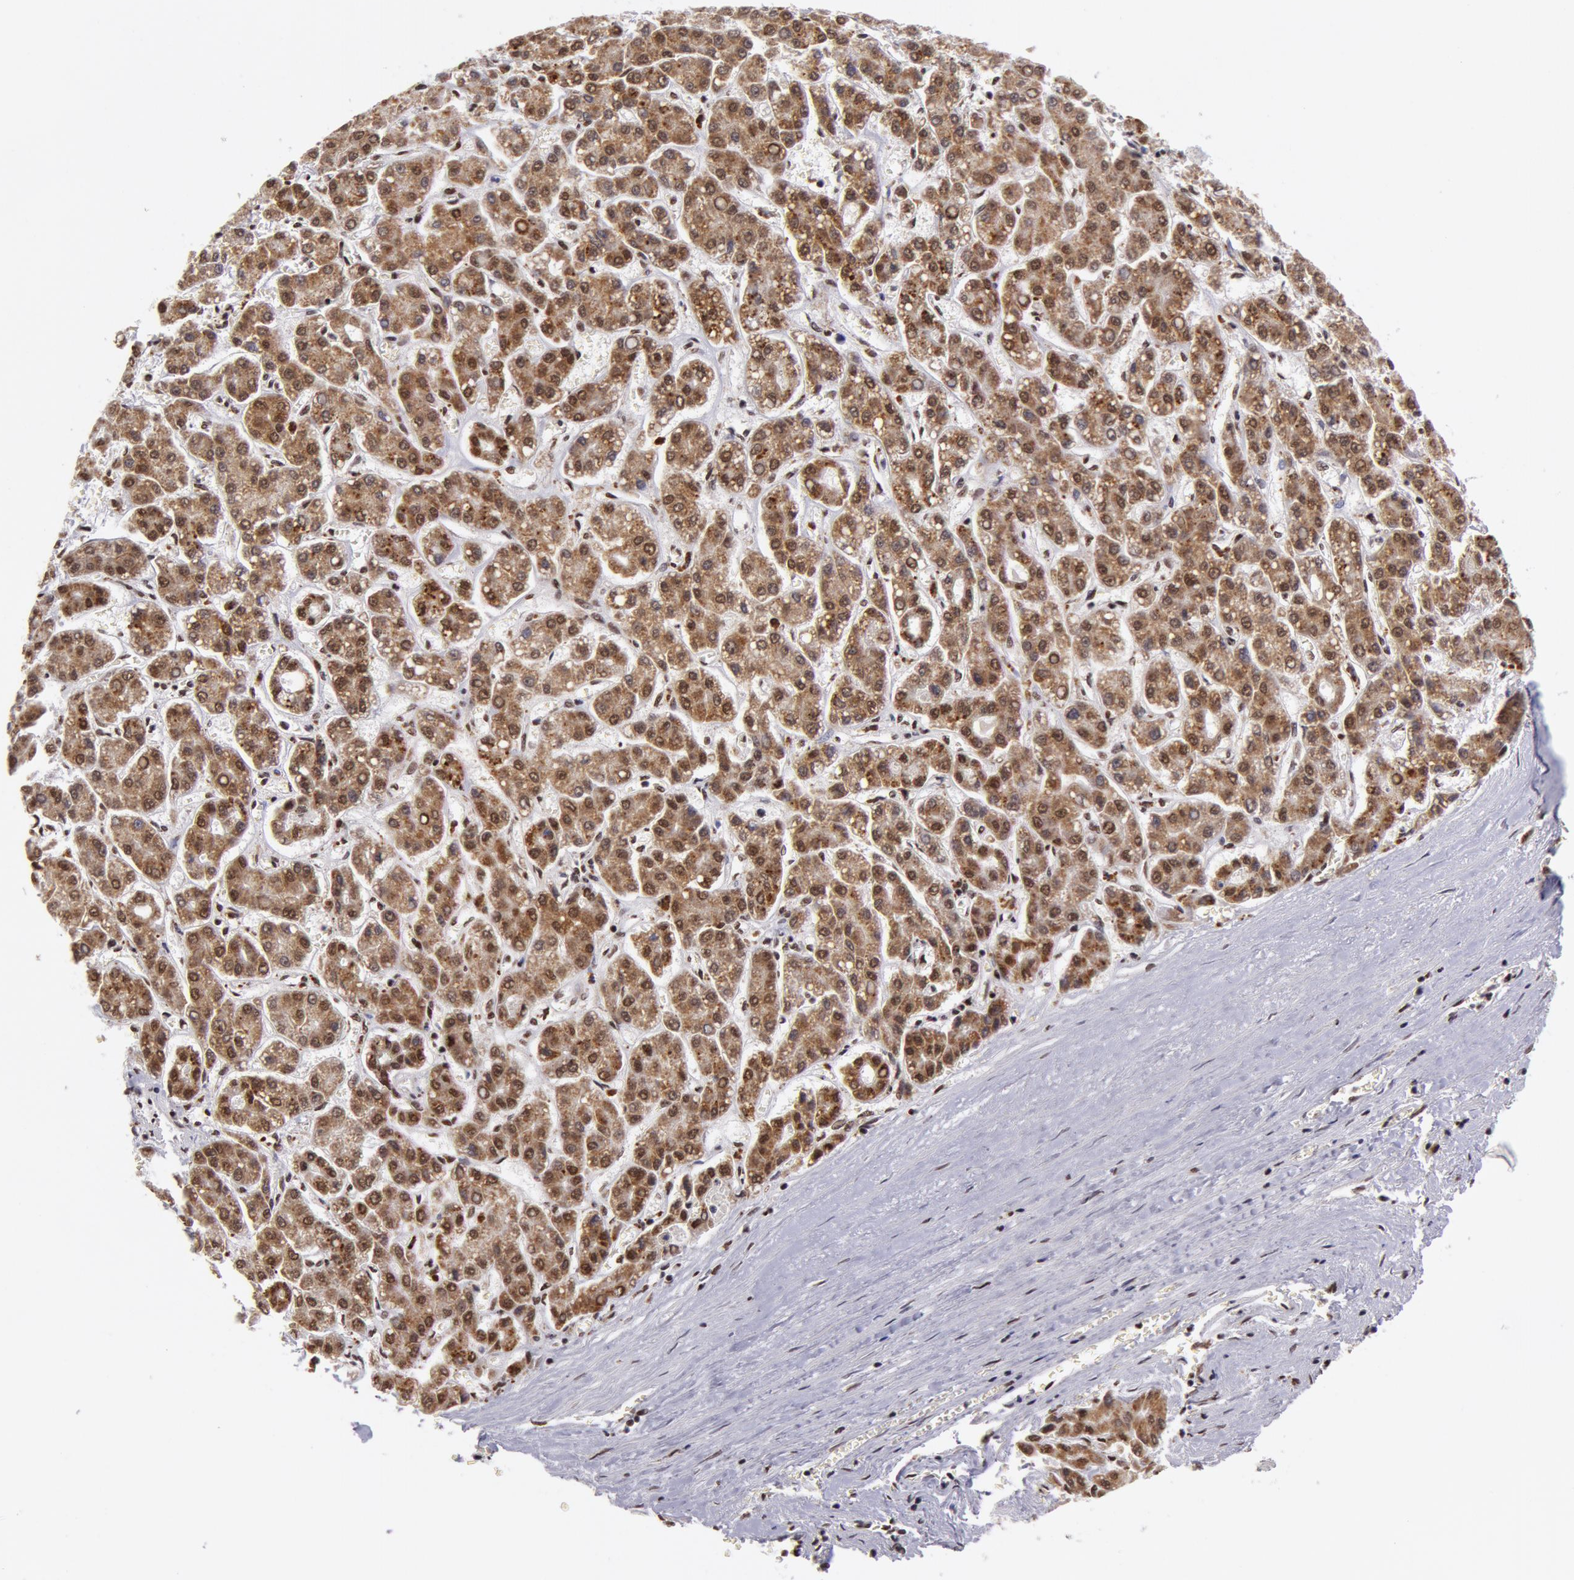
{"staining": {"intensity": "strong", "quantity": ">75%", "location": "cytoplasmic/membranous,nuclear"}, "tissue": "liver cancer", "cell_type": "Tumor cells", "image_type": "cancer", "snomed": [{"axis": "morphology", "description": "Carcinoma, Hepatocellular, NOS"}, {"axis": "topography", "description": "Liver"}], "caption": "Tumor cells display strong cytoplasmic/membranous and nuclear expression in approximately >75% of cells in liver cancer (hepatocellular carcinoma).", "gene": "VRTN", "patient": {"sex": "male", "age": 69}}